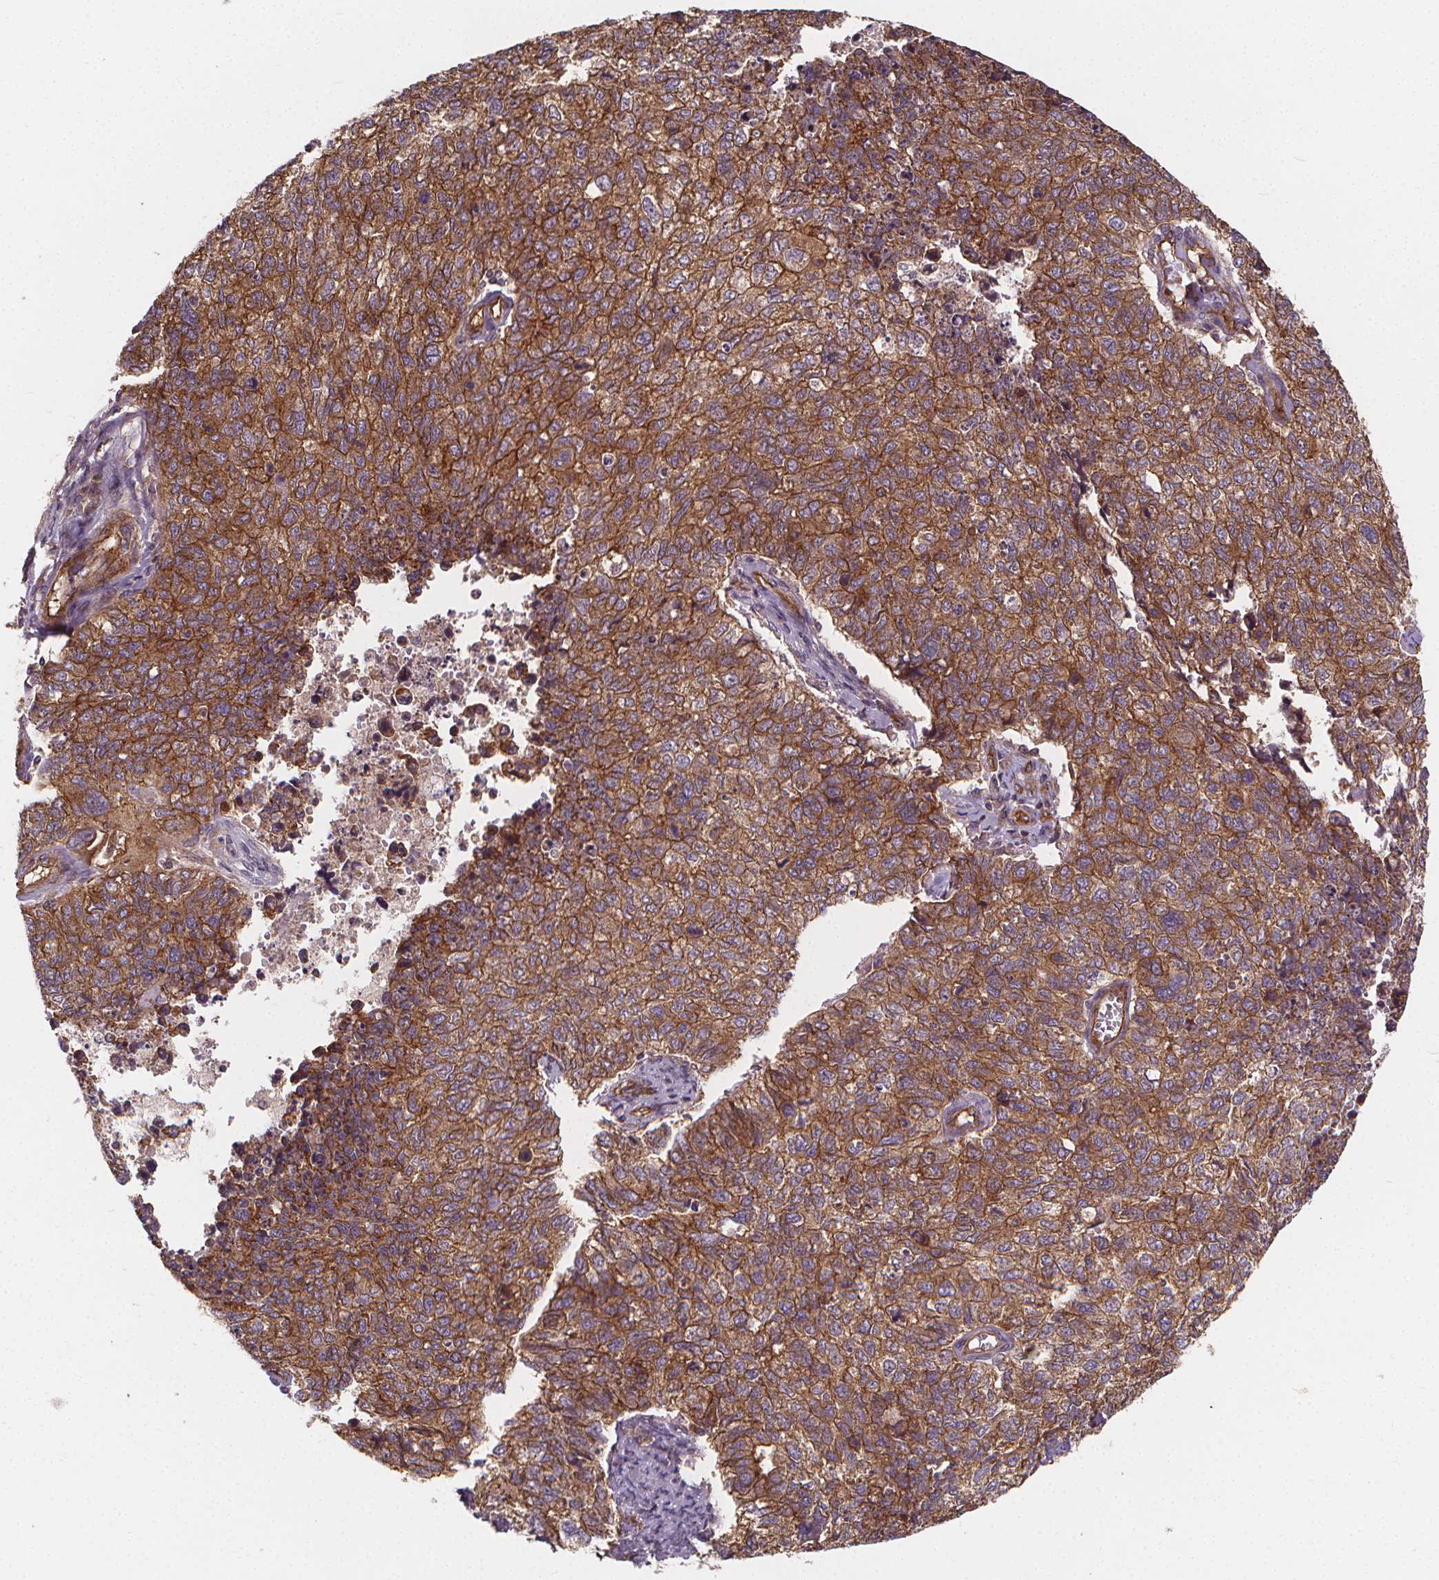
{"staining": {"intensity": "moderate", "quantity": ">75%", "location": "cytoplasmic/membranous"}, "tissue": "cervical cancer", "cell_type": "Tumor cells", "image_type": "cancer", "snomed": [{"axis": "morphology", "description": "Adenocarcinoma, NOS"}, {"axis": "topography", "description": "Cervix"}], "caption": "The image demonstrates staining of cervical adenocarcinoma, revealing moderate cytoplasmic/membranous protein positivity (brown color) within tumor cells.", "gene": "CLINT1", "patient": {"sex": "female", "age": 63}}